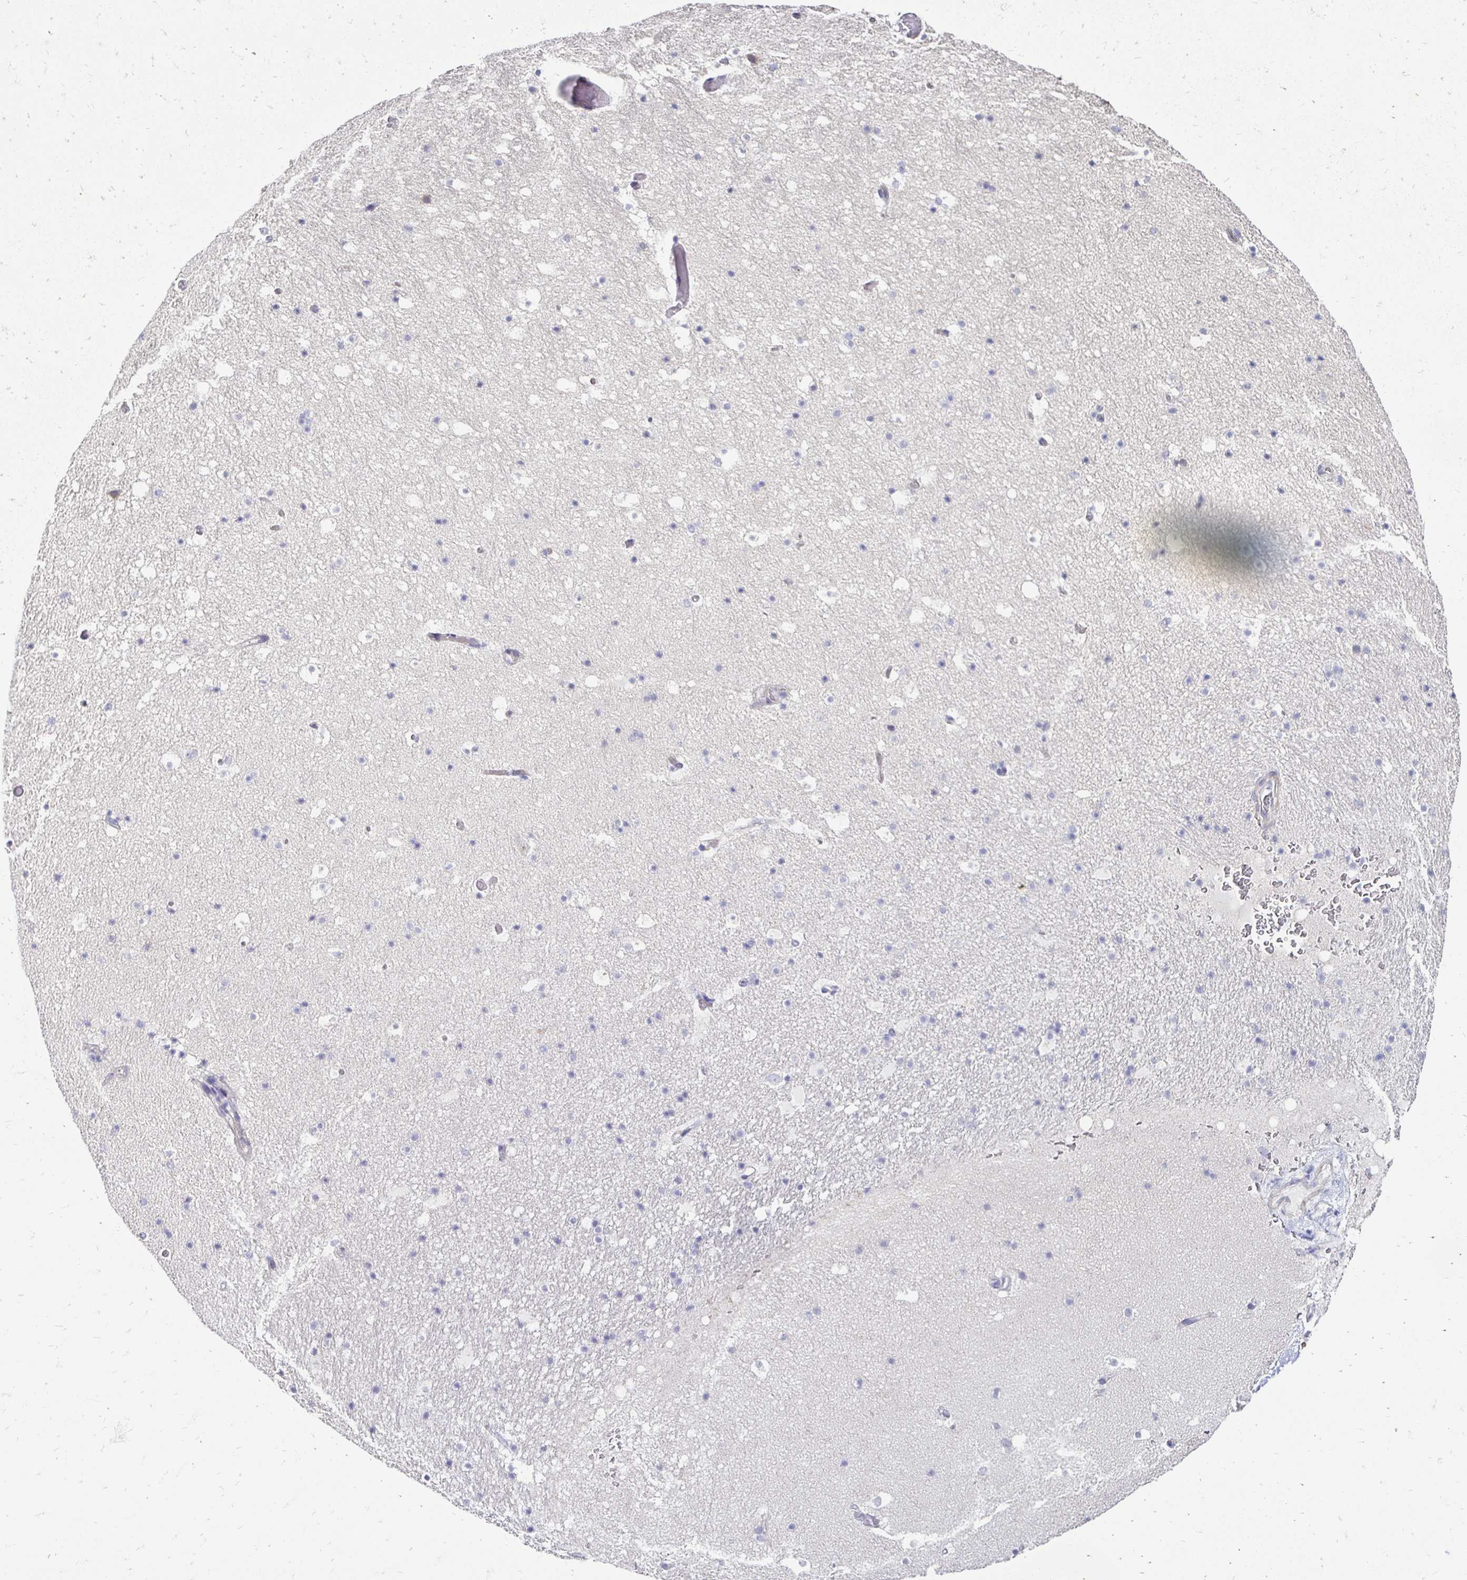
{"staining": {"intensity": "negative", "quantity": "none", "location": "none"}, "tissue": "hippocampus", "cell_type": "Glial cells", "image_type": "normal", "snomed": [{"axis": "morphology", "description": "Normal tissue, NOS"}, {"axis": "topography", "description": "Hippocampus"}], "caption": "Immunohistochemical staining of benign human hippocampus displays no significant positivity in glial cells. (Brightfield microscopy of DAB (3,3'-diaminobenzidine) immunohistochemistry (IHC) at high magnification).", "gene": "AKAP6", "patient": {"sex": "male", "age": 26}}